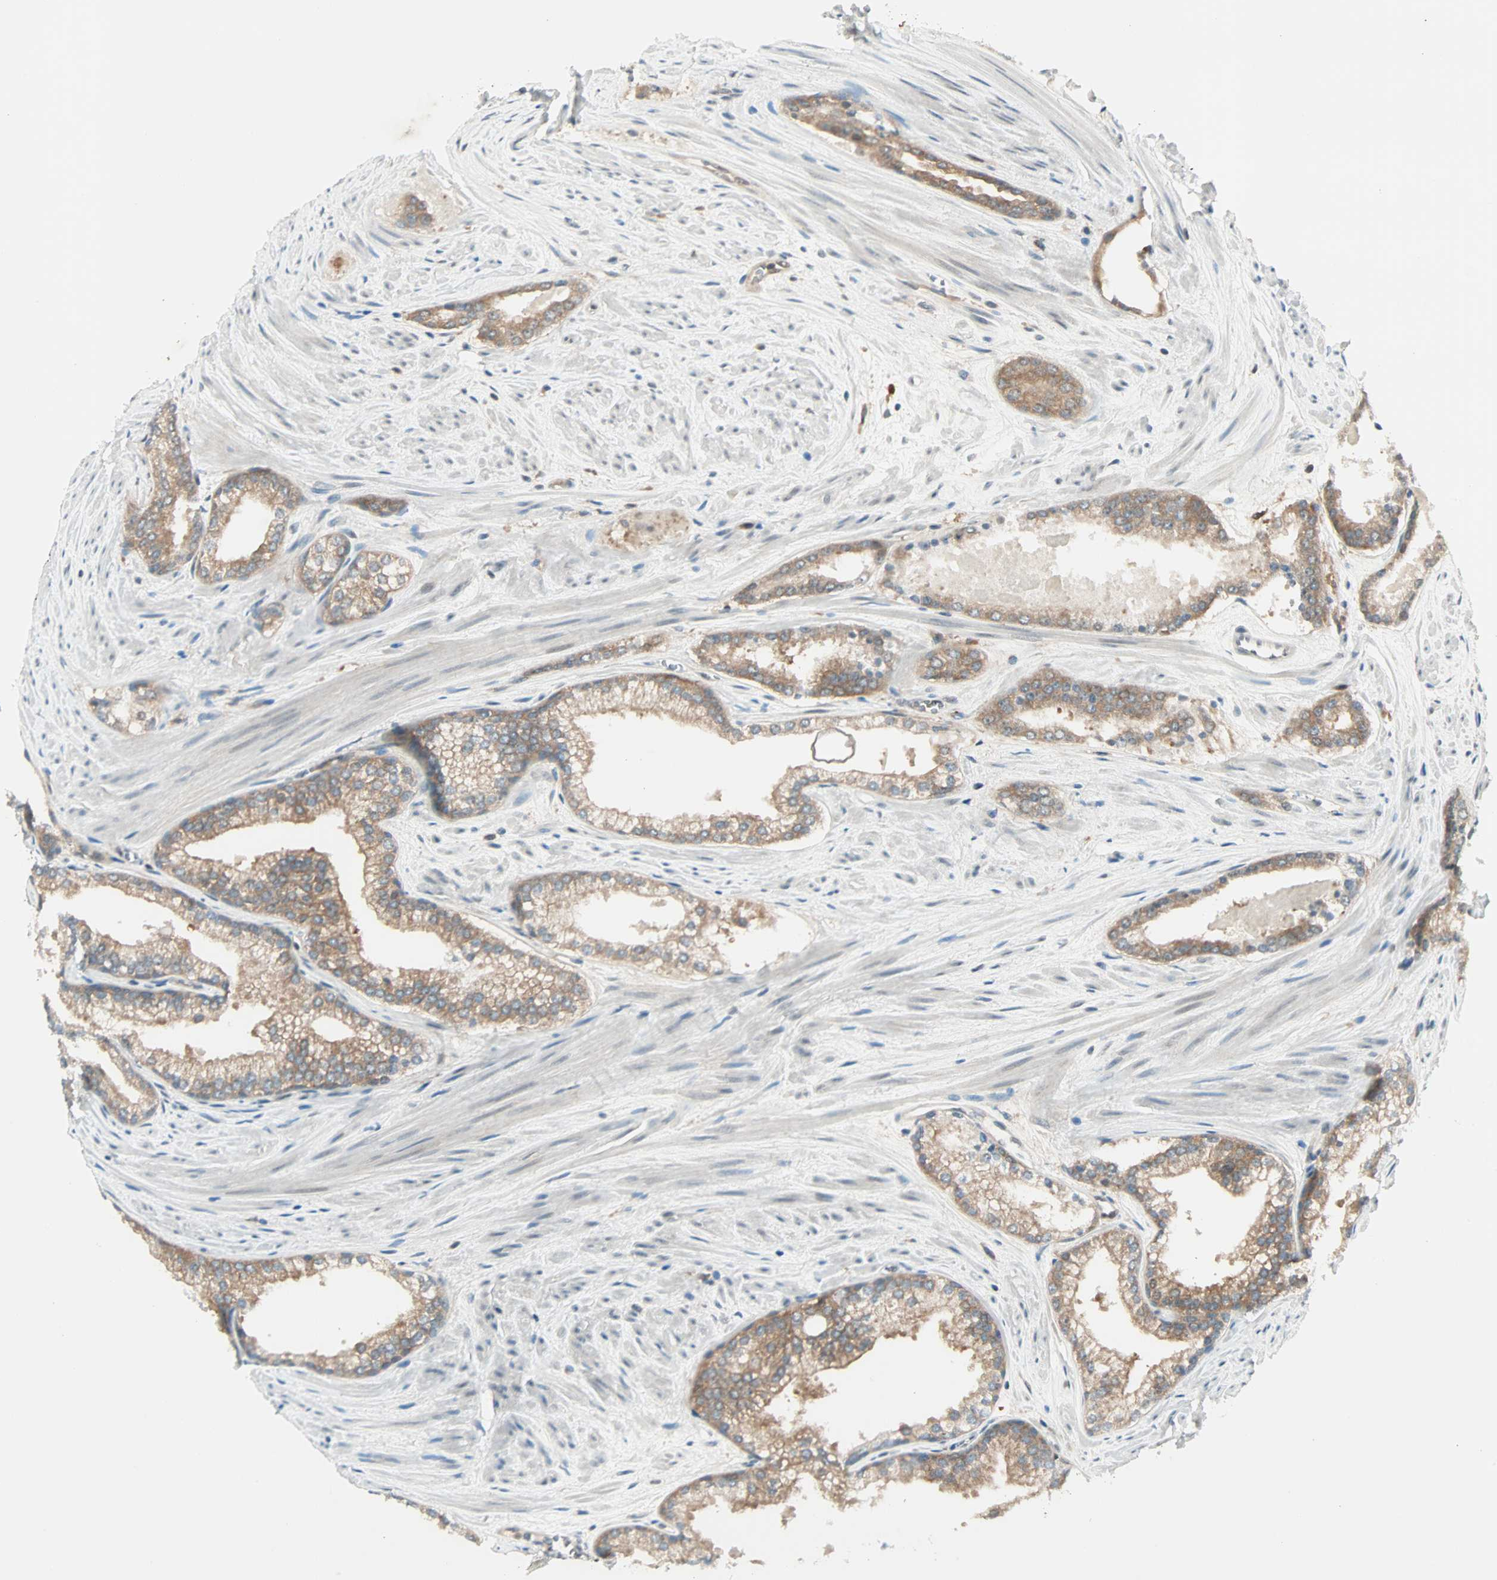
{"staining": {"intensity": "moderate", "quantity": ">75%", "location": "cytoplasmic/membranous"}, "tissue": "prostate cancer", "cell_type": "Tumor cells", "image_type": "cancer", "snomed": [{"axis": "morphology", "description": "Adenocarcinoma, Low grade"}, {"axis": "topography", "description": "Prostate"}], "caption": "IHC of prostate cancer exhibits medium levels of moderate cytoplasmic/membranous positivity in about >75% of tumor cells. (DAB IHC, brown staining for protein, blue staining for nuclei).", "gene": "SMIM8", "patient": {"sex": "male", "age": 60}}